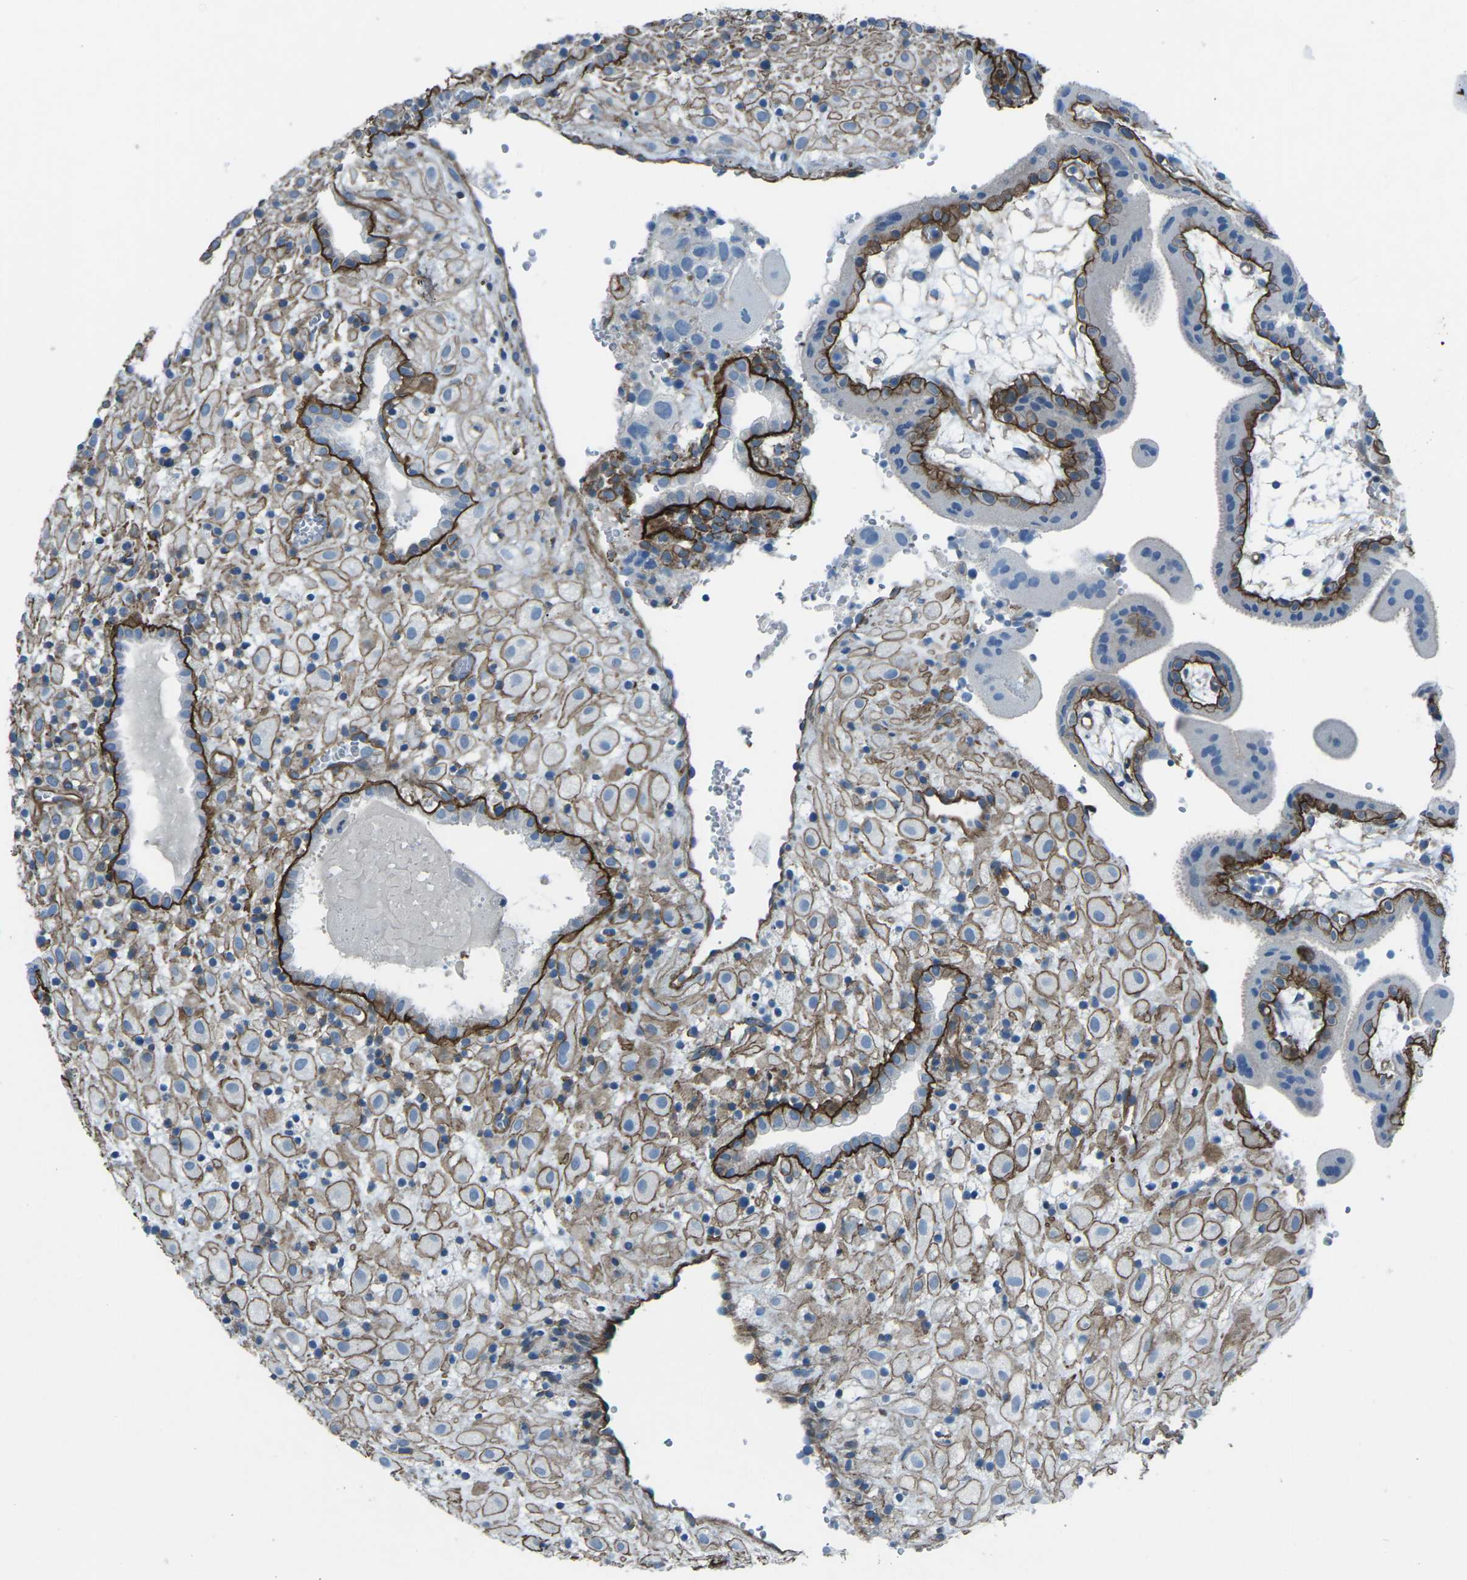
{"staining": {"intensity": "moderate", "quantity": ">75%", "location": "cytoplasmic/membranous"}, "tissue": "placenta", "cell_type": "Decidual cells", "image_type": "normal", "snomed": [{"axis": "morphology", "description": "Normal tissue, NOS"}, {"axis": "topography", "description": "Placenta"}], "caption": "Decidual cells display medium levels of moderate cytoplasmic/membranous expression in approximately >75% of cells in benign human placenta. (IHC, brightfield microscopy, high magnification).", "gene": "UTRN", "patient": {"sex": "female", "age": 18}}